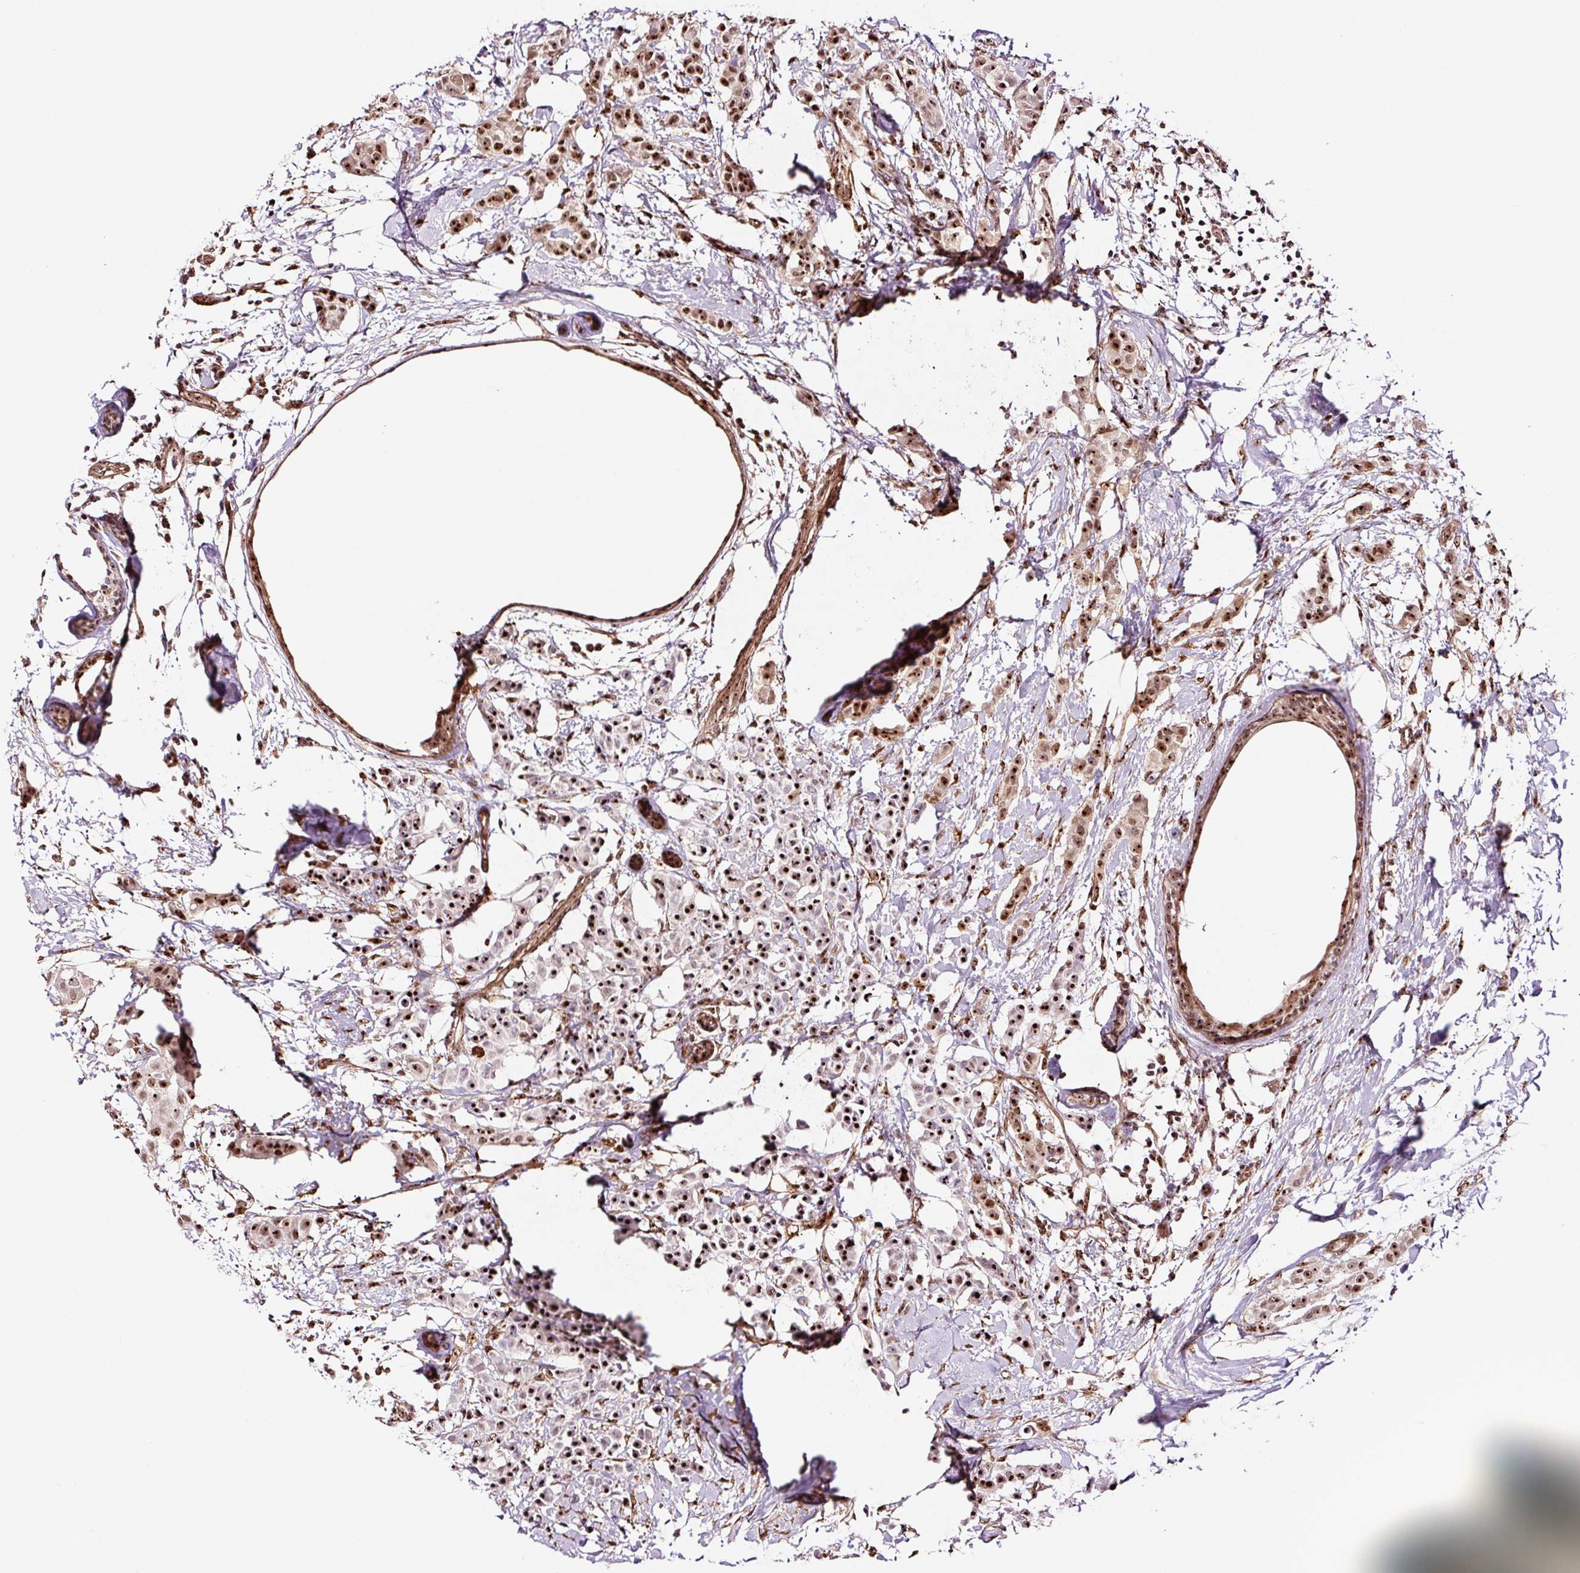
{"staining": {"intensity": "strong", "quantity": ">75%", "location": "nuclear"}, "tissue": "breast cancer", "cell_type": "Tumor cells", "image_type": "cancer", "snomed": [{"axis": "morphology", "description": "Duct carcinoma"}, {"axis": "topography", "description": "Breast"}], "caption": "An immunohistochemistry histopathology image of tumor tissue is shown. Protein staining in brown highlights strong nuclear positivity in breast cancer within tumor cells.", "gene": "GNL3", "patient": {"sex": "female", "age": 40}}